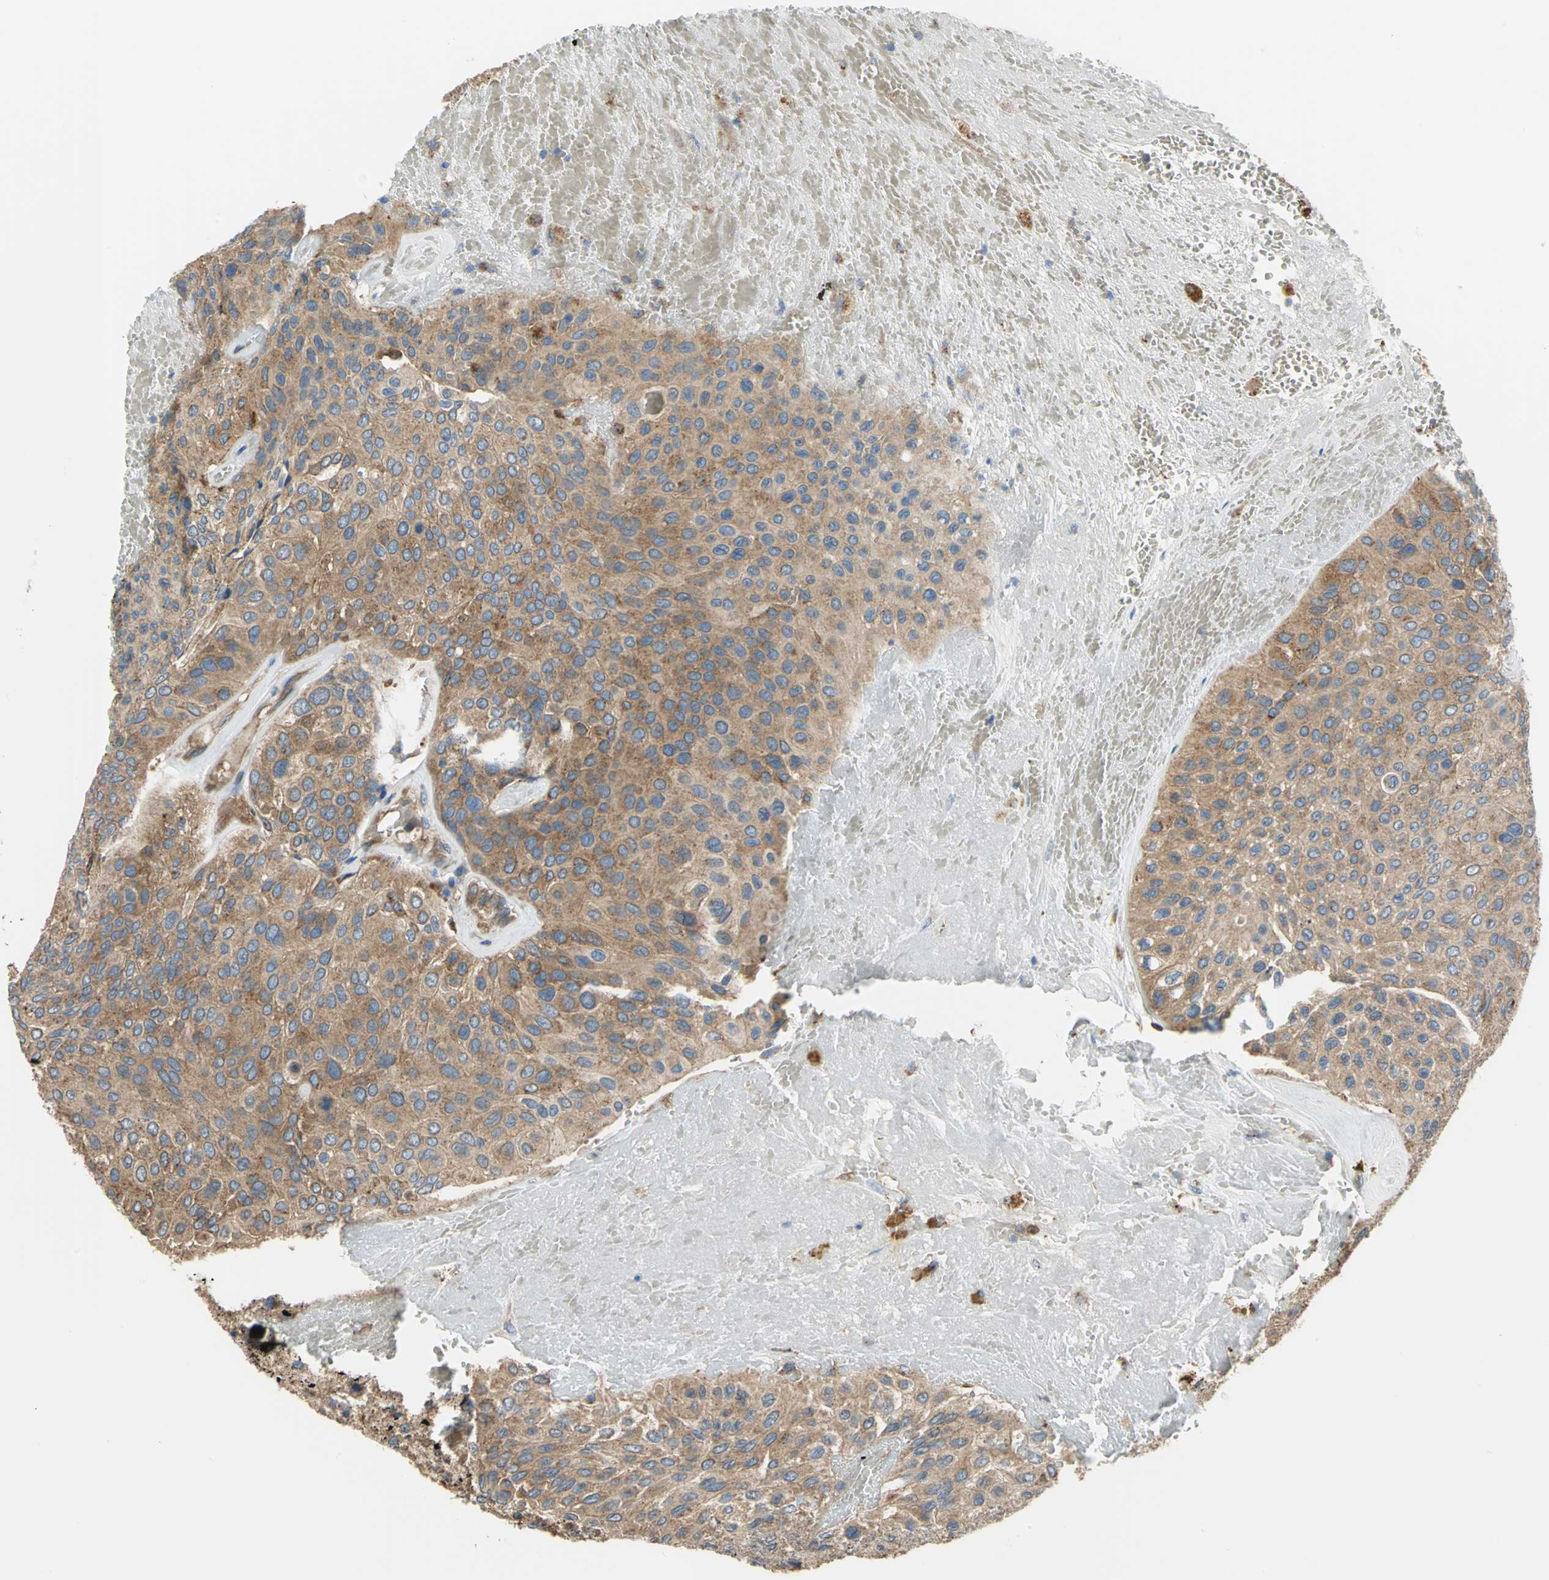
{"staining": {"intensity": "moderate", "quantity": ">75%", "location": "cytoplasmic/membranous"}, "tissue": "urothelial cancer", "cell_type": "Tumor cells", "image_type": "cancer", "snomed": [{"axis": "morphology", "description": "Urothelial carcinoma, High grade"}, {"axis": "topography", "description": "Urinary bladder"}], "caption": "This photomicrograph demonstrates urothelial carcinoma (high-grade) stained with IHC to label a protein in brown. The cytoplasmic/membranous of tumor cells show moderate positivity for the protein. Nuclei are counter-stained blue.", "gene": "DIAPH2", "patient": {"sex": "male", "age": 66}}